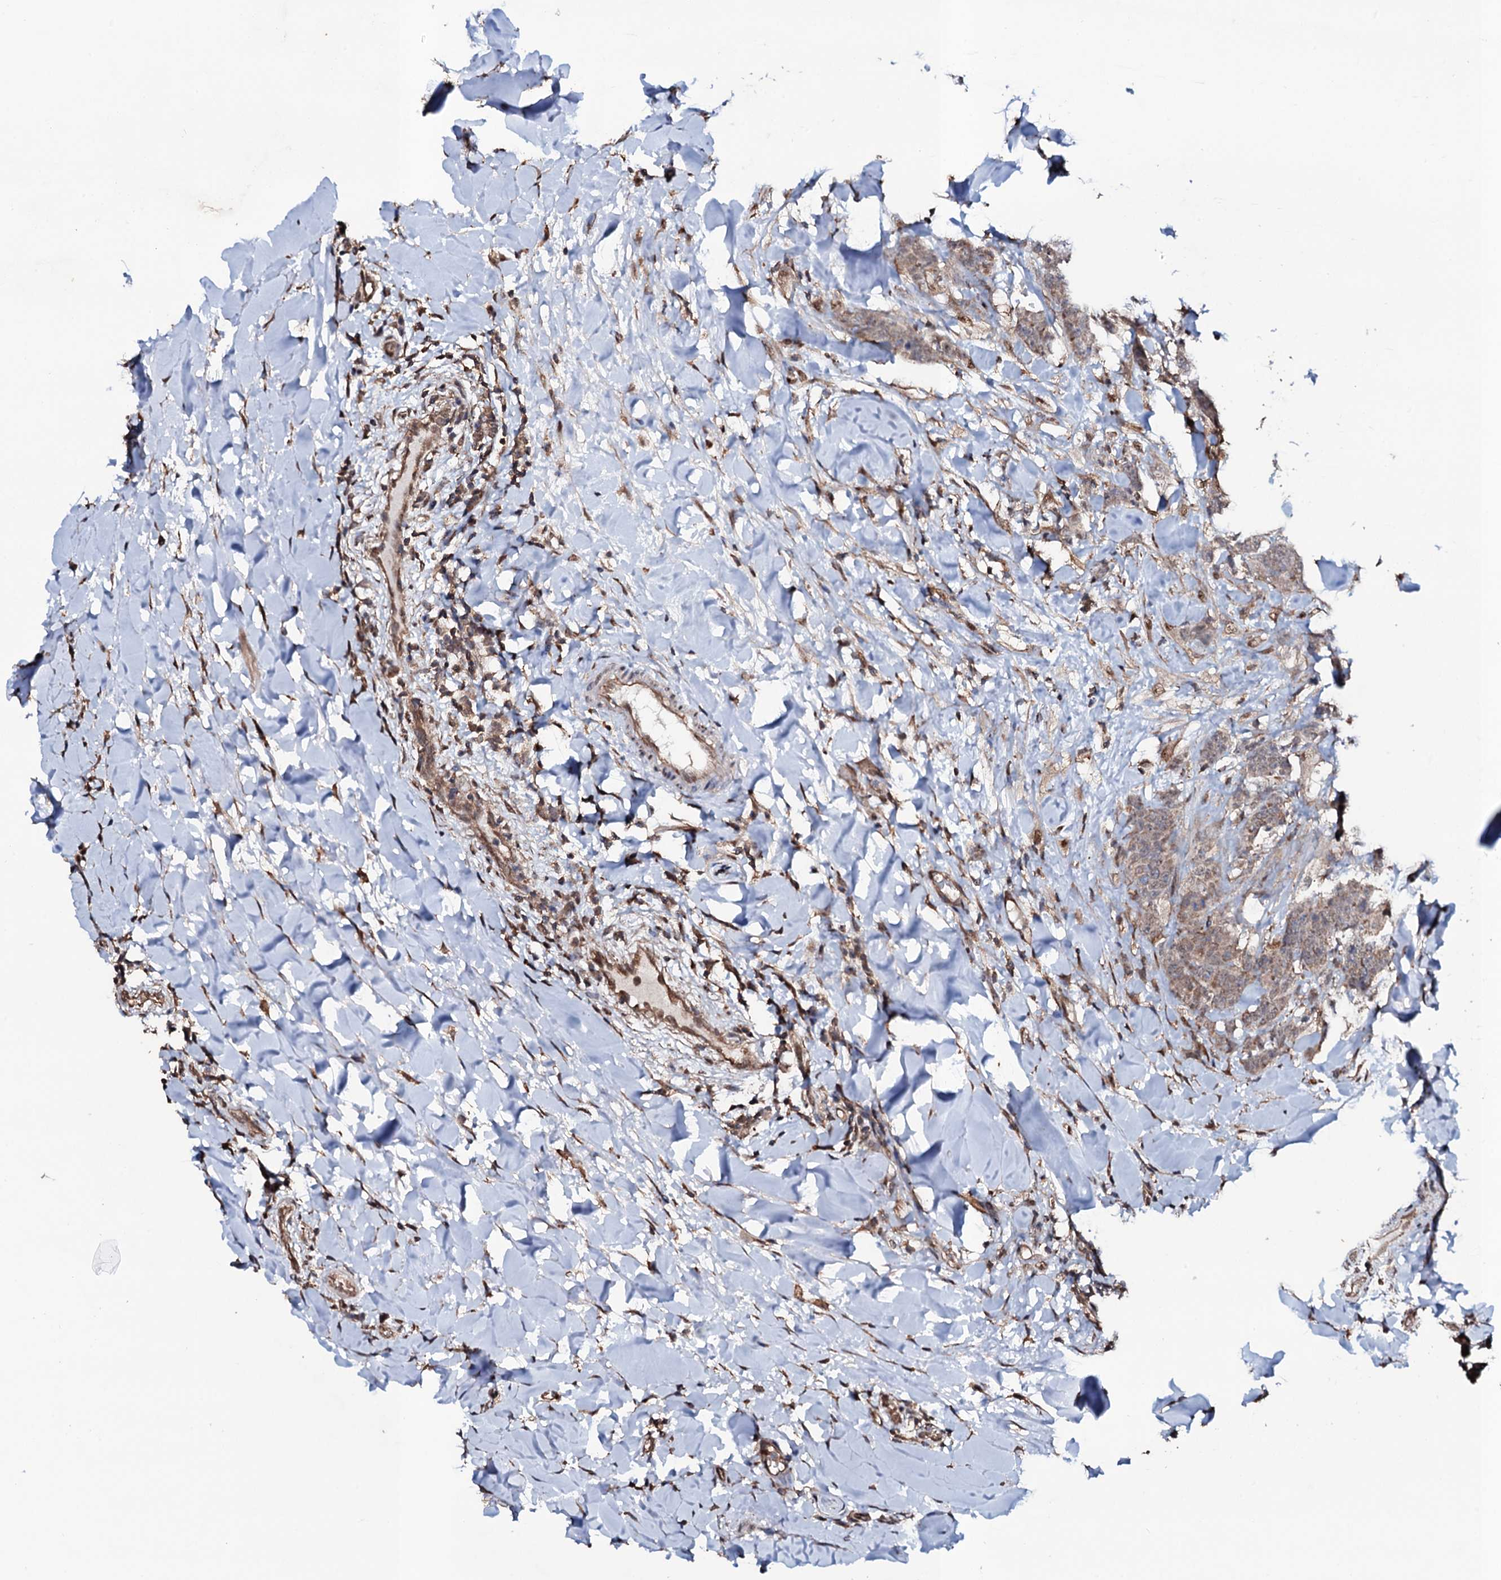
{"staining": {"intensity": "weak", "quantity": "25%-75%", "location": "cytoplasmic/membranous"}, "tissue": "breast cancer", "cell_type": "Tumor cells", "image_type": "cancer", "snomed": [{"axis": "morphology", "description": "Duct carcinoma"}, {"axis": "topography", "description": "Breast"}], "caption": "IHC of breast infiltrating ductal carcinoma shows low levels of weak cytoplasmic/membranous positivity in about 25%-75% of tumor cells. The staining was performed using DAB (3,3'-diaminobenzidine) to visualize the protein expression in brown, while the nuclei were stained in blue with hematoxylin (Magnification: 20x).", "gene": "COG6", "patient": {"sex": "female", "age": 40}}